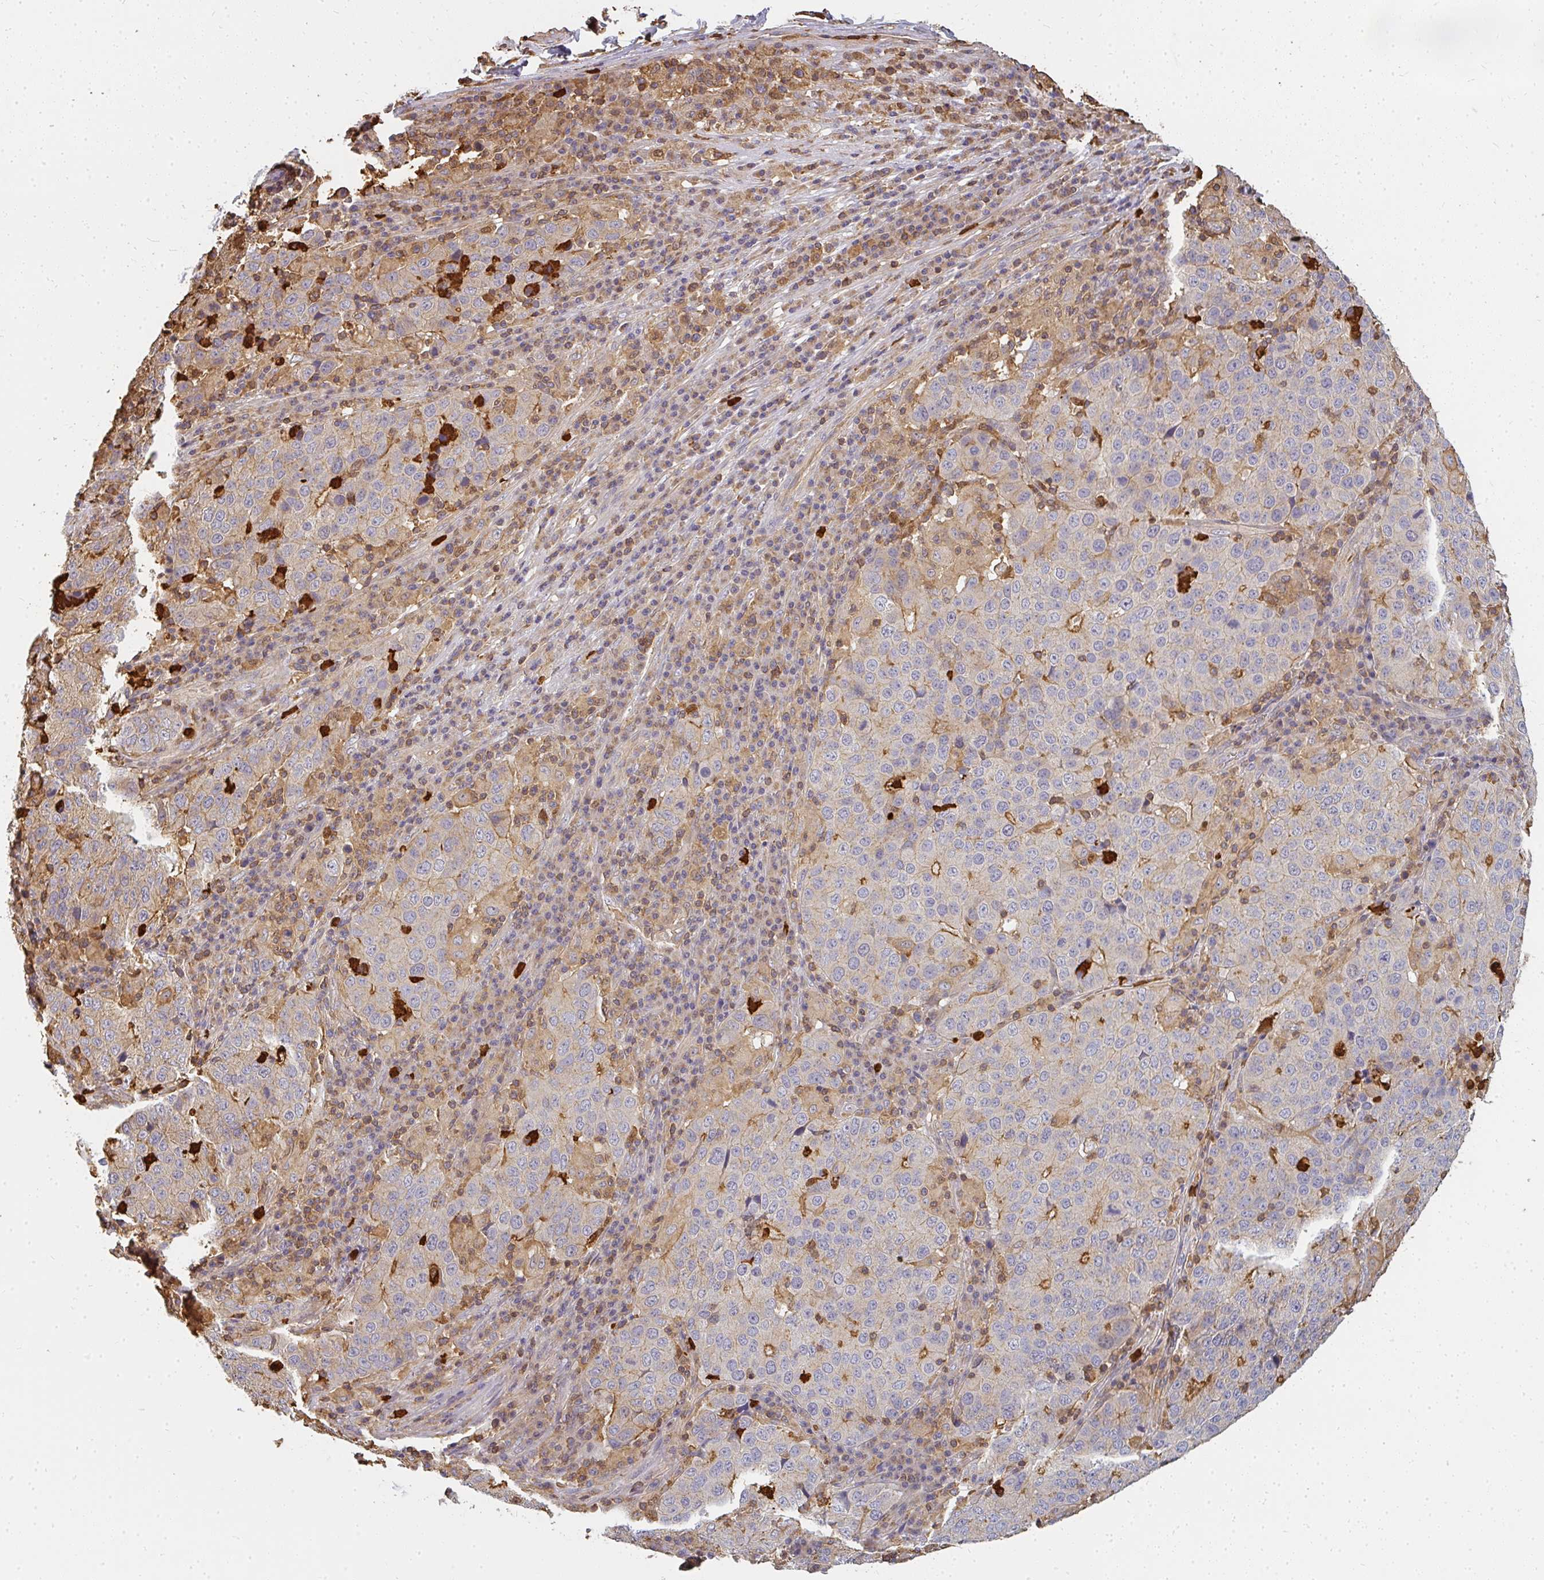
{"staining": {"intensity": "moderate", "quantity": "<25%", "location": "cytoplasmic/membranous"}, "tissue": "stomach cancer", "cell_type": "Tumor cells", "image_type": "cancer", "snomed": [{"axis": "morphology", "description": "Adenocarcinoma, NOS"}, {"axis": "topography", "description": "Stomach"}], "caption": "Immunohistochemical staining of stomach cancer displays low levels of moderate cytoplasmic/membranous expression in about <25% of tumor cells.", "gene": "CNTRL", "patient": {"sex": "male", "age": 71}}